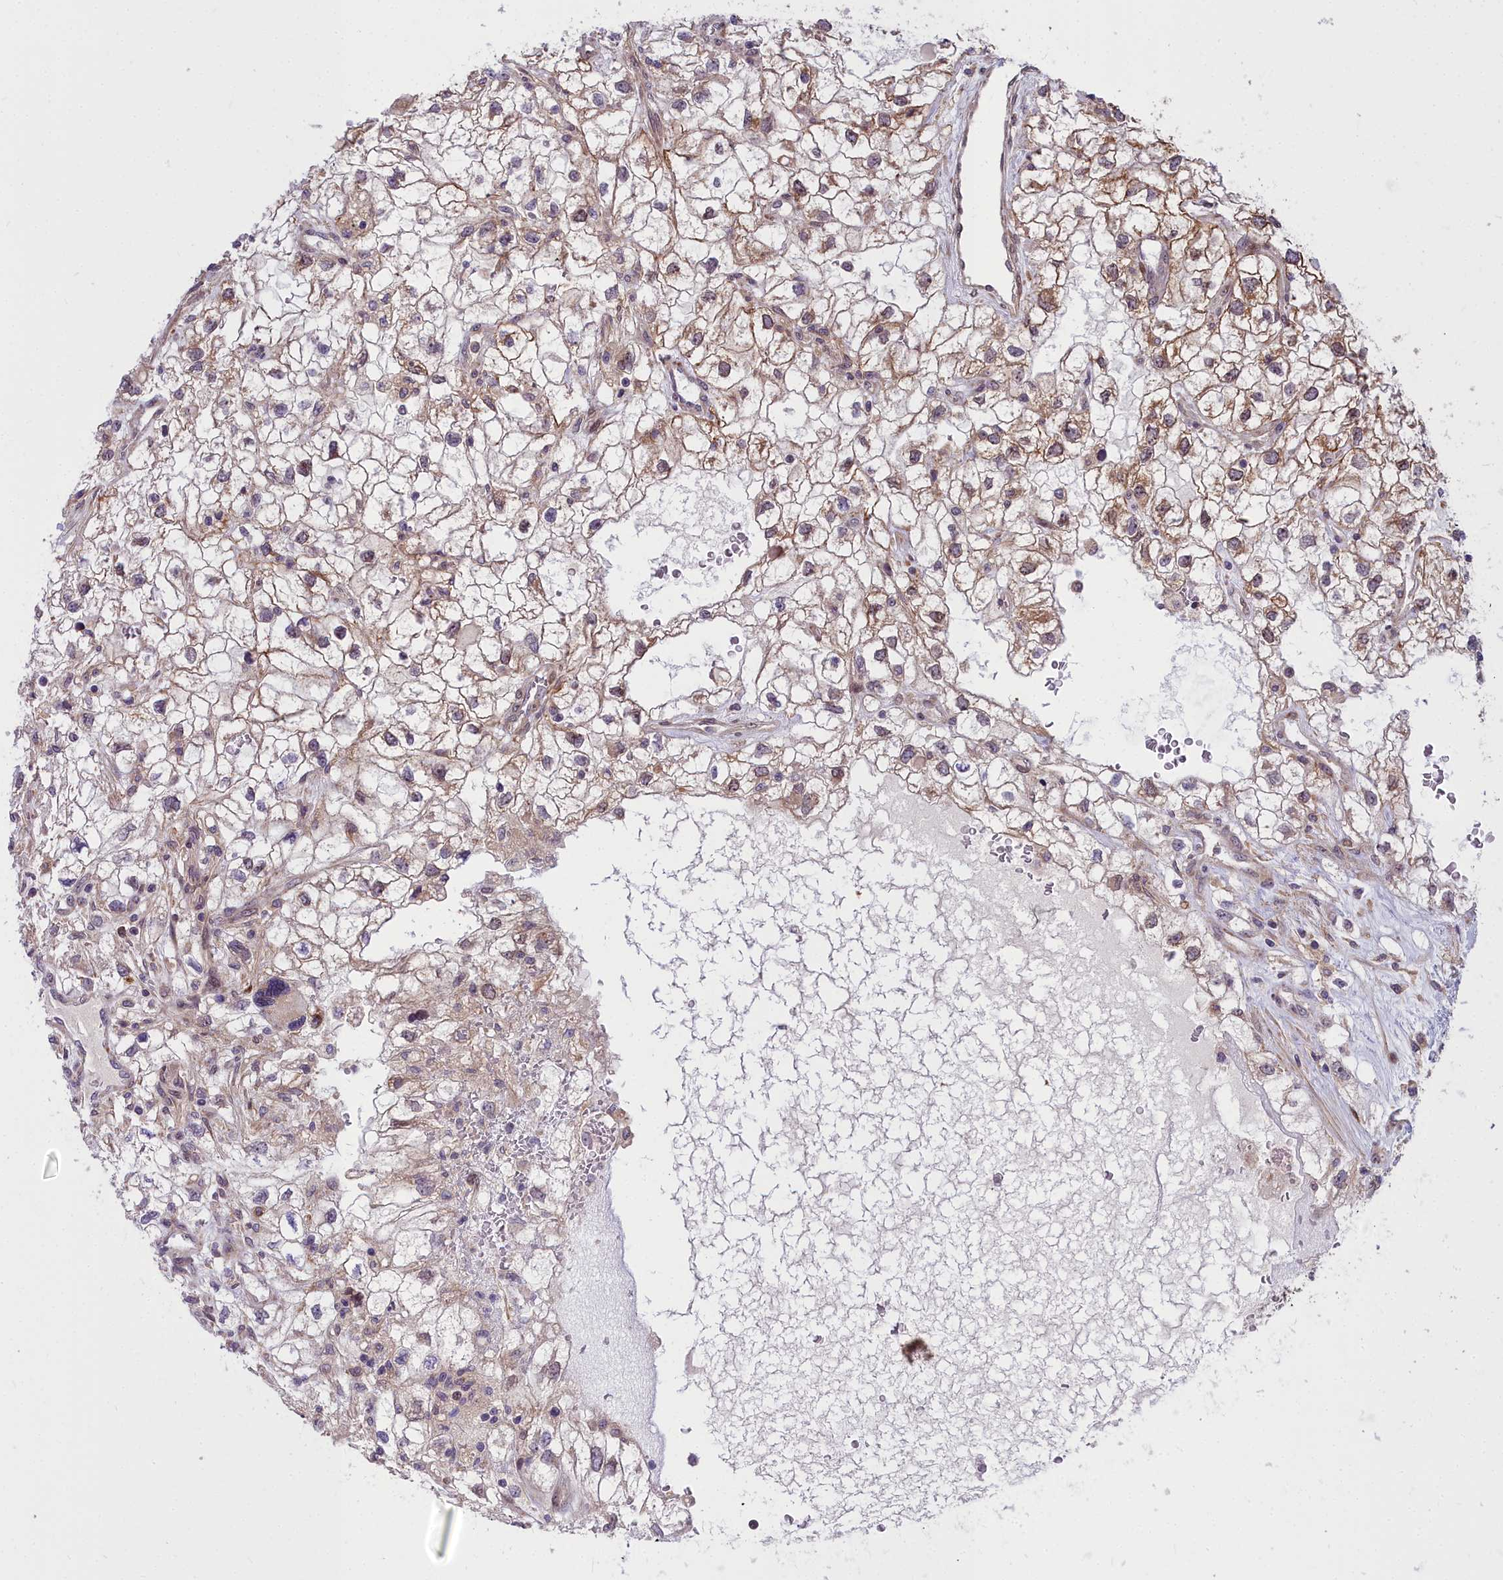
{"staining": {"intensity": "moderate", "quantity": "<25%", "location": "nuclear"}, "tissue": "renal cancer", "cell_type": "Tumor cells", "image_type": "cancer", "snomed": [{"axis": "morphology", "description": "Adenocarcinoma, NOS"}, {"axis": "topography", "description": "Kidney"}], "caption": "Immunohistochemical staining of renal cancer (adenocarcinoma) displays low levels of moderate nuclear positivity in approximately <25% of tumor cells.", "gene": "ABCB8", "patient": {"sex": "male", "age": 59}}